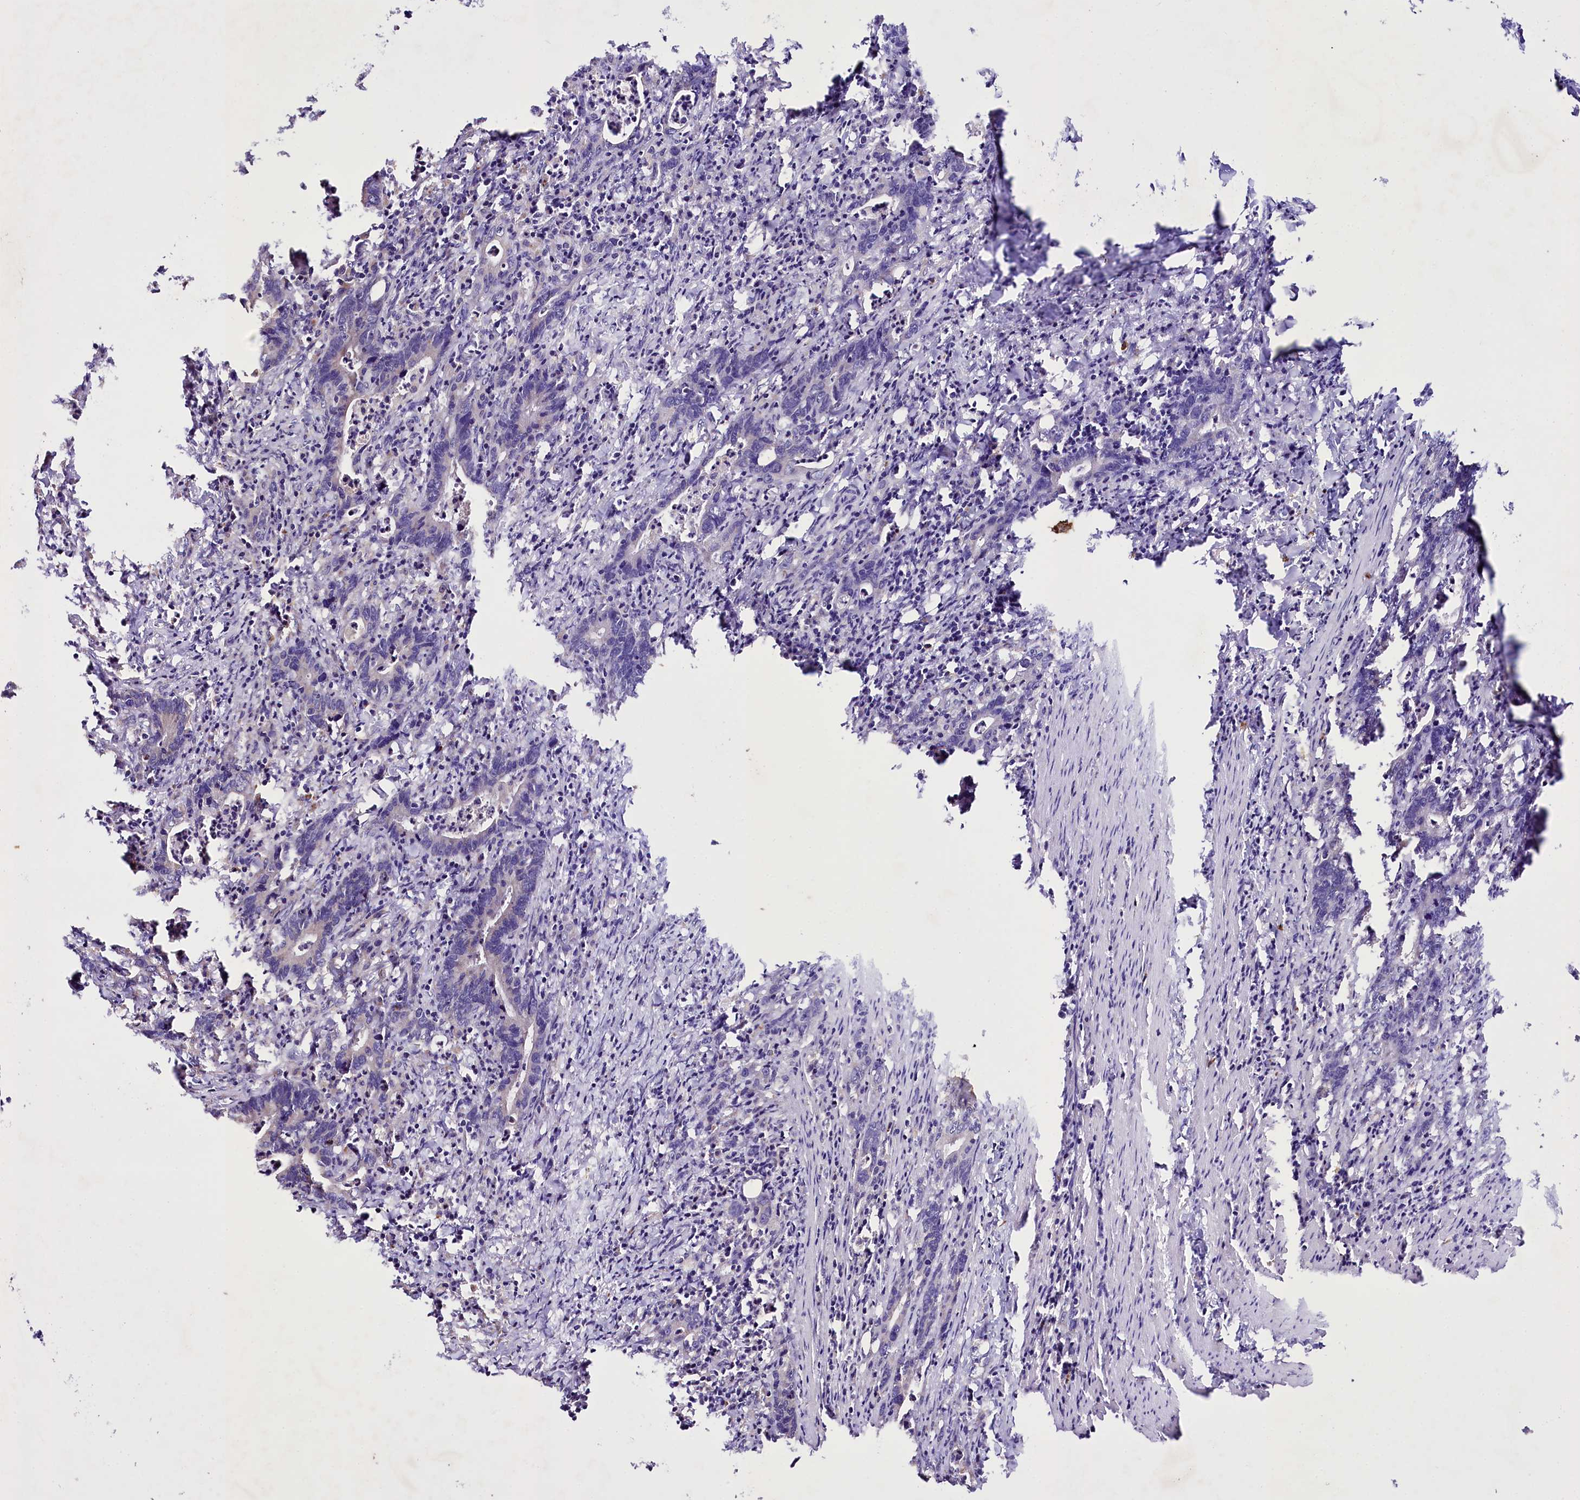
{"staining": {"intensity": "negative", "quantity": "none", "location": "none"}, "tissue": "colorectal cancer", "cell_type": "Tumor cells", "image_type": "cancer", "snomed": [{"axis": "morphology", "description": "Adenocarcinoma, NOS"}, {"axis": "topography", "description": "Colon"}], "caption": "Protein analysis of colorectal cancer demonstrates no significant positivity in tumor cells.", "gene": "ZNF45", "patient": {"sex": "female", "age": 75}}